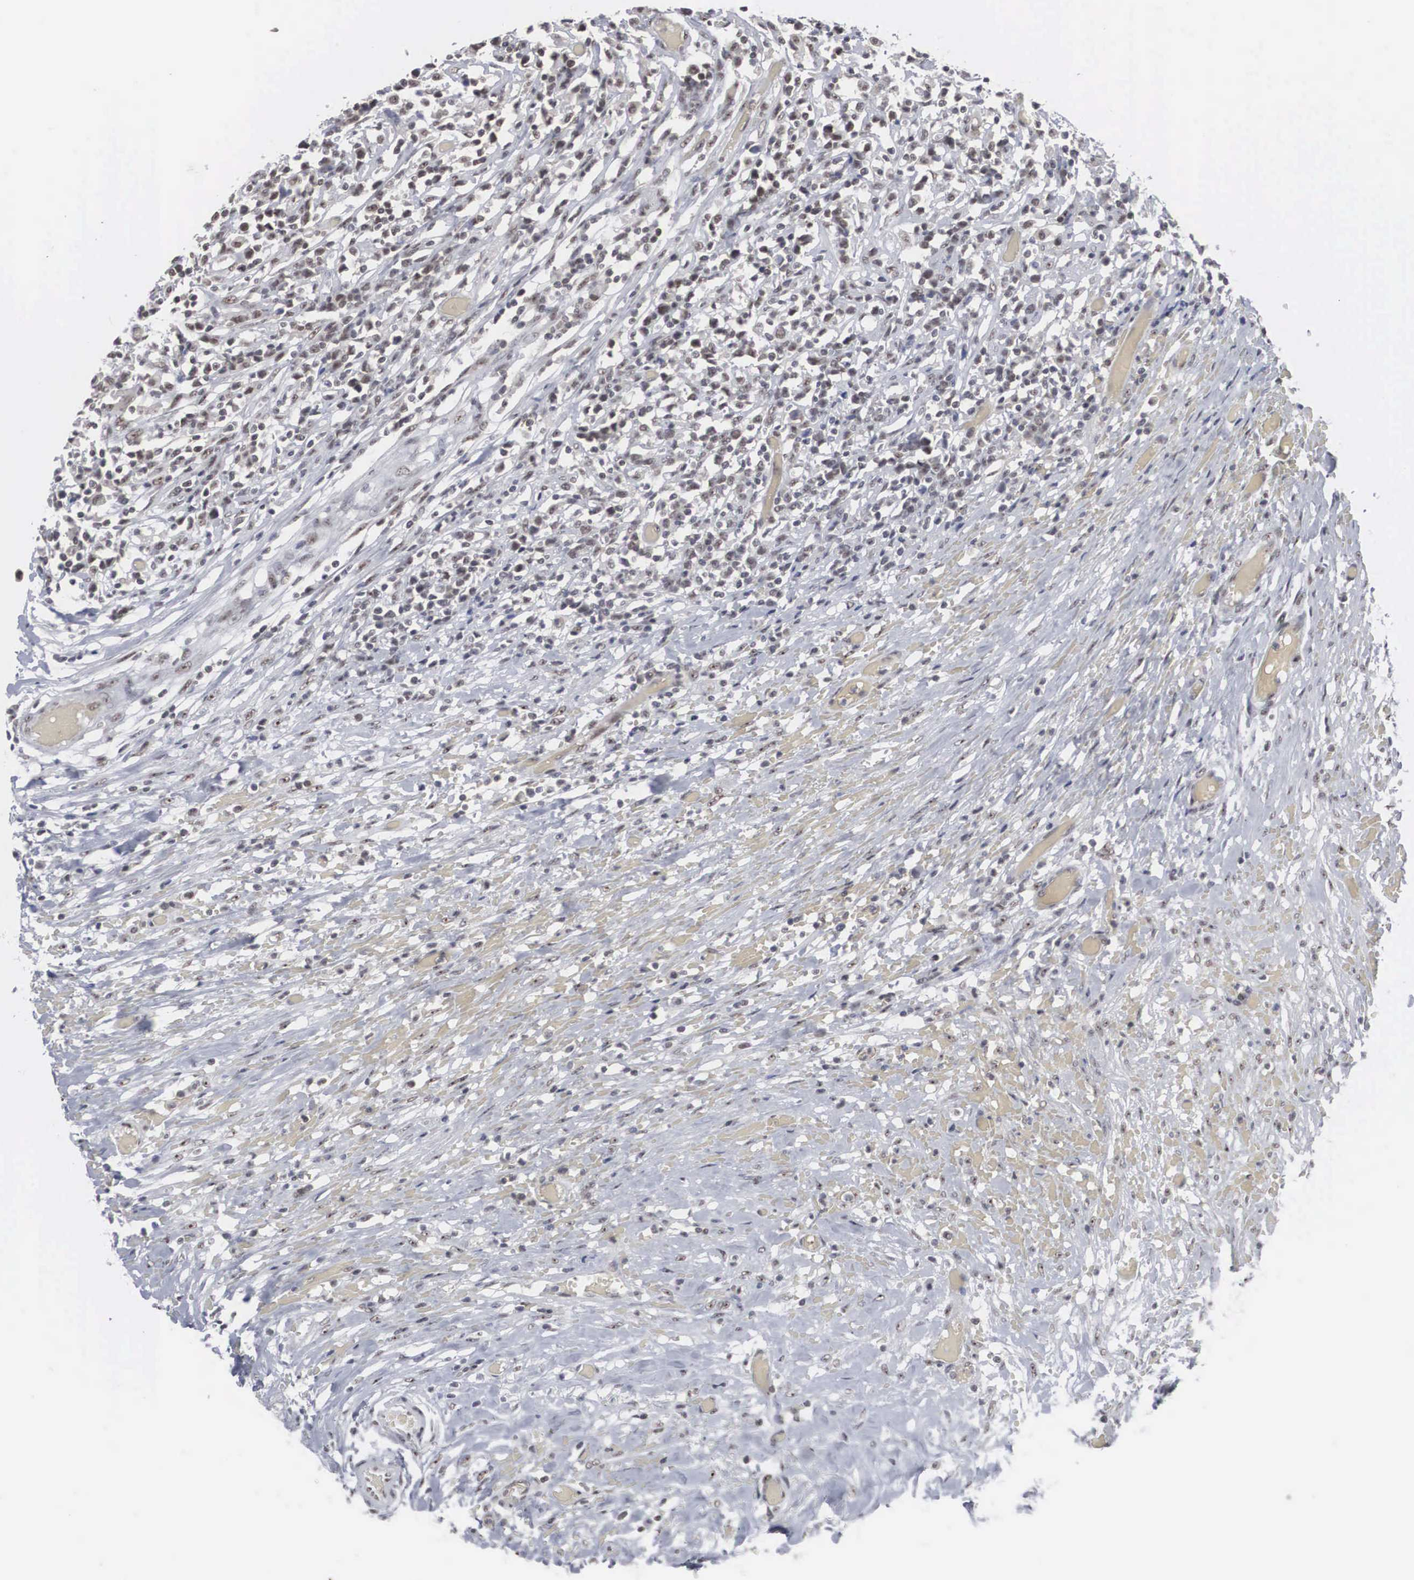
{"staining": {"intensity": "negative", "quantity": "none", "location": "none"}, "tissue": "lymphoma", "cell_type": "Tumor cells", "image_type": "cancer", "snomed": [{"axis": "morphology", "description": "Malignant lymphoma, non-Hodgkin's type, High grade"}, {"axis": "topography", "description": "Colon"}], "caption": "High power microscopy histopathology image of an immunohistochemistry (IHC) micrograph of lymphoma, revealing no significant positivity in tumor cells.", "gene": "AUTS2", "patient": {"sex": "male", "age": 82}}